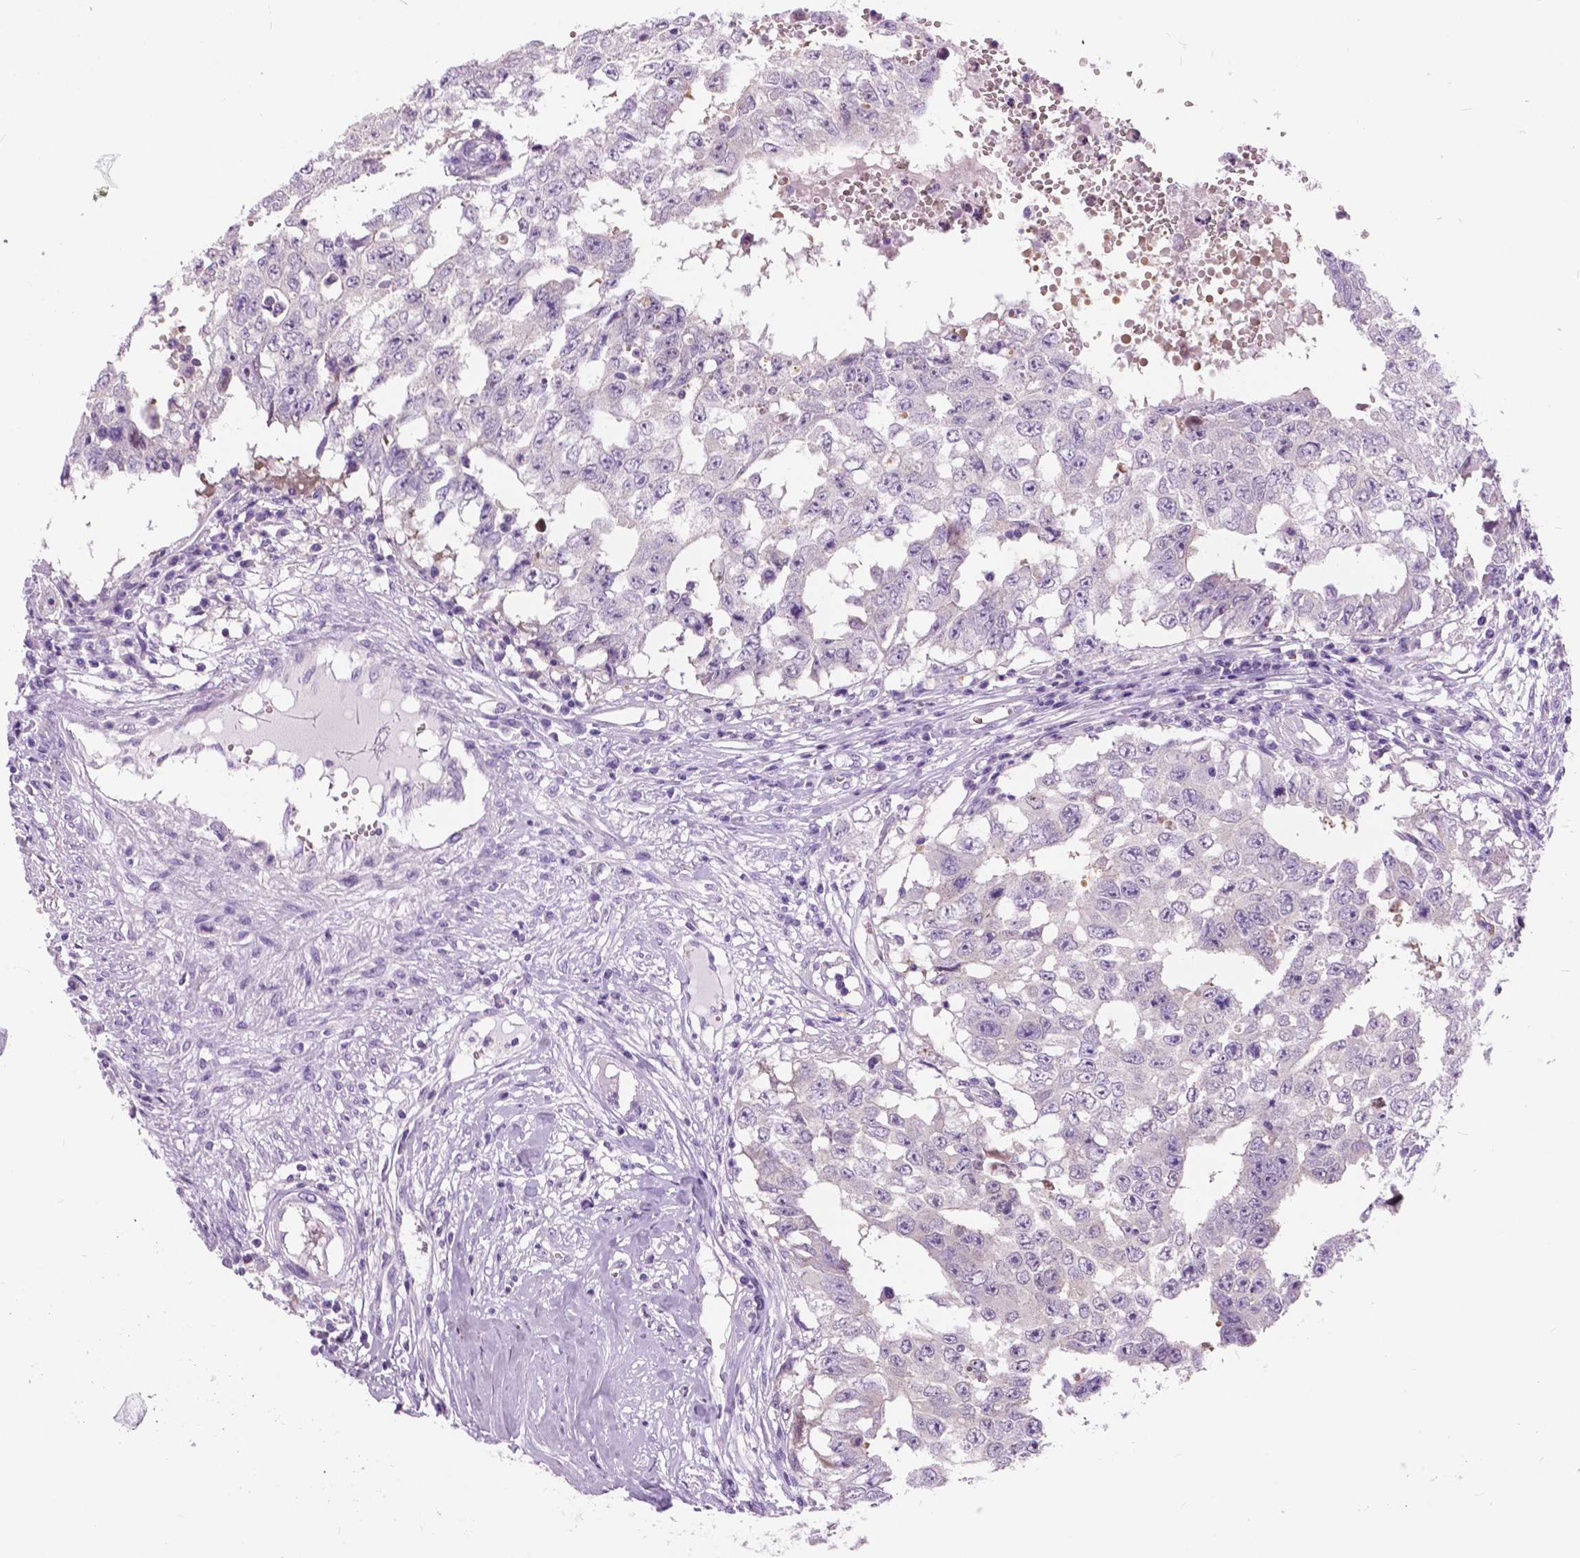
{"staining": {"intensity": "negative", "quantity": "none", "location": "none"}, "tissue": "testis cancer", "cell_type": "Tumor cells", "image_type": "cancer", "snomed": [{"axis": "morphology", "description": "Carcinoma, Embryonal, NOS"}, {"axis": "topography", "description": "Testis"}], "caption": "A photomicrograph of embryonal carcinoma (testis) stained for a protein demonstrates no brown staining in tumor cells.", "gene": "TP53TG5", "patient": {"sex": "male", "age": 36}}